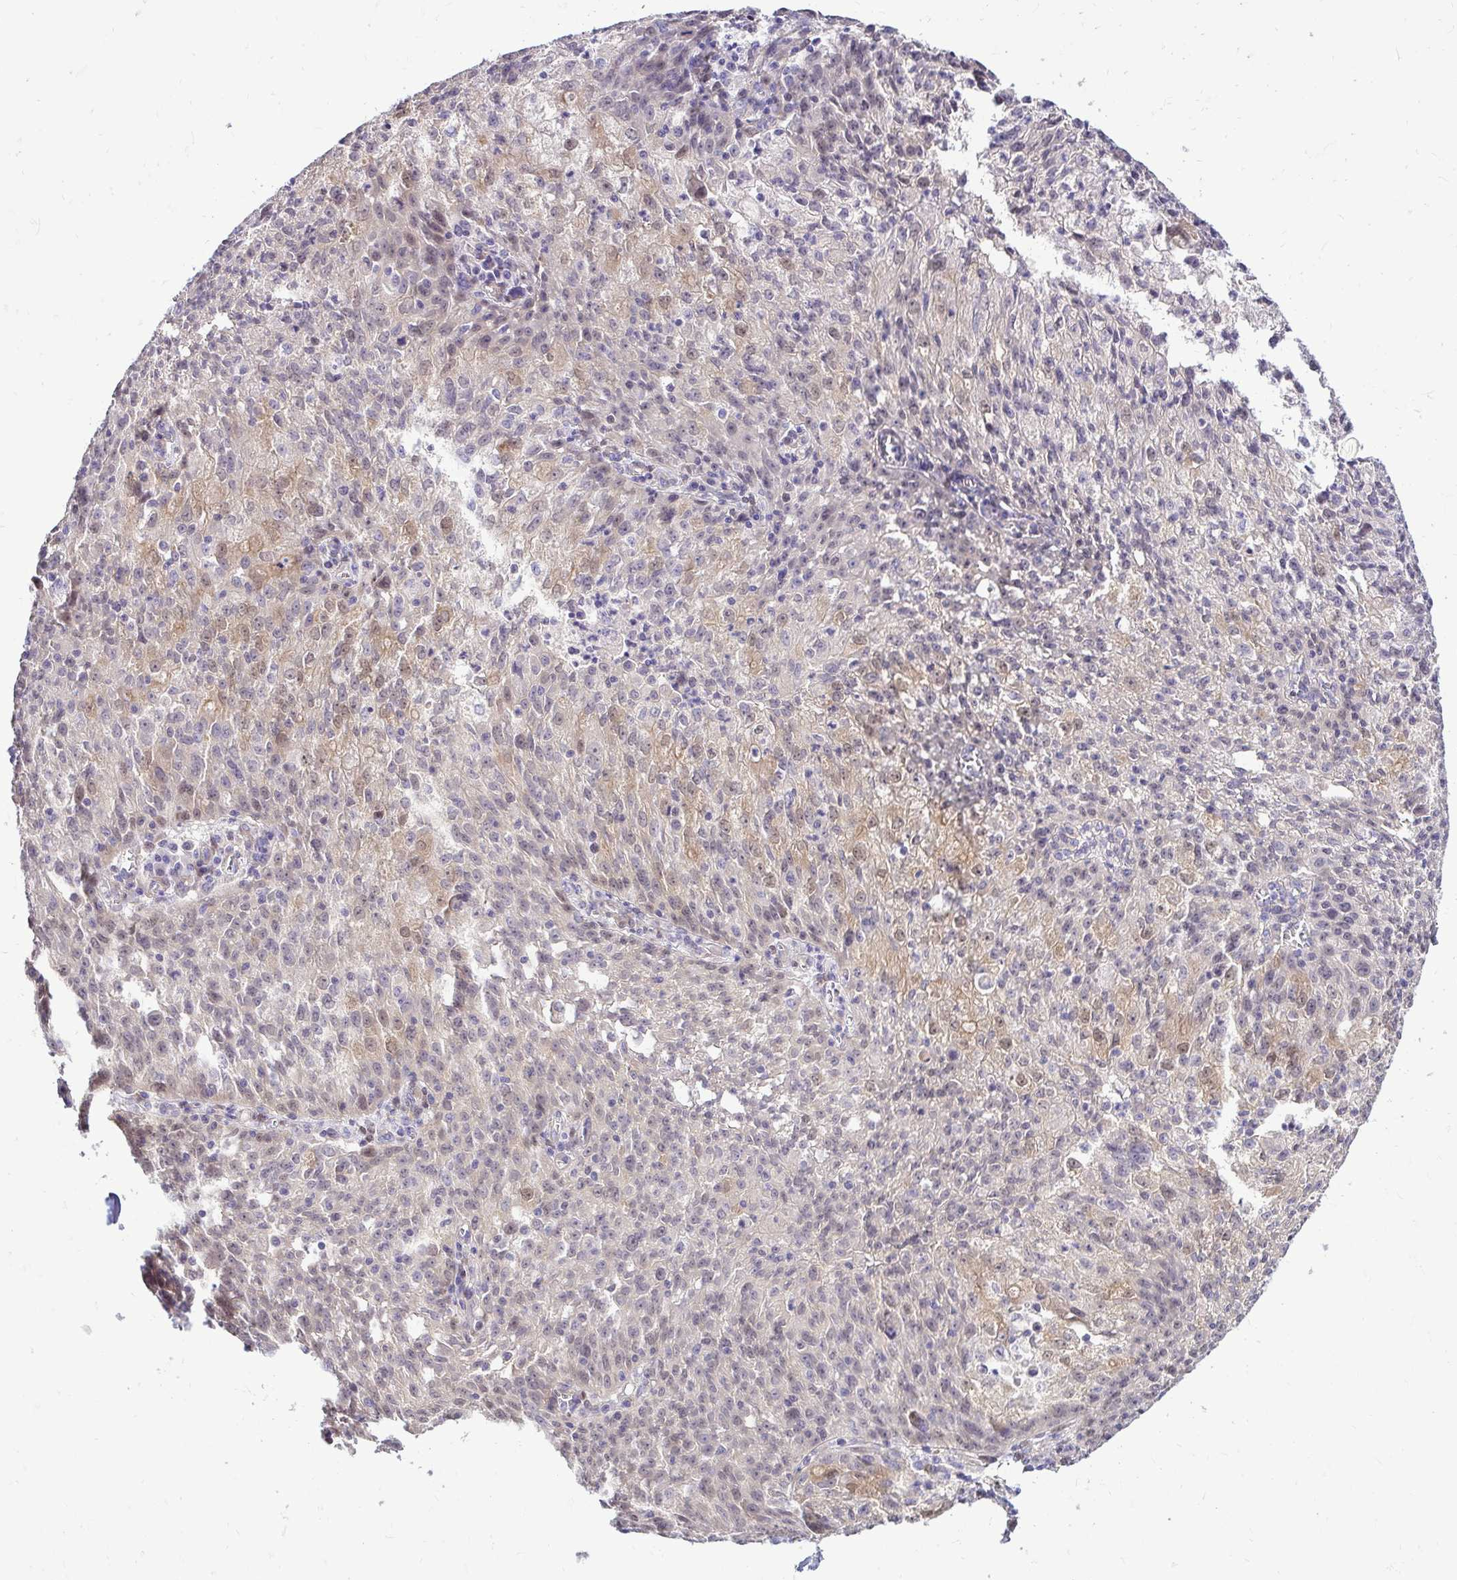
{"staining": {"intensity": "weak", "quantity": "<25%", "location": "cytoplasmic/membranous"}, "tissue": "lung cancer", "cell_type": "Tumor cells", "image_type": "cancer", "snomed": [{"axis": "morphology", "description": "Squamous cell carcinoma, NOS"}, {"axis": "morphology", "description": "Squamous cell carcinoma, metastatic, NOS"}, {"axis": "topography", "description": "Bronchus"}, {"axis": "topography", "description": "Lung"}], "caption": "Lung cancer stained for a protein using immunohistochemistry reveals no positivity tumor cells.", "gene": "YAP1", "patient": {"sex": "male", "age": 62}}